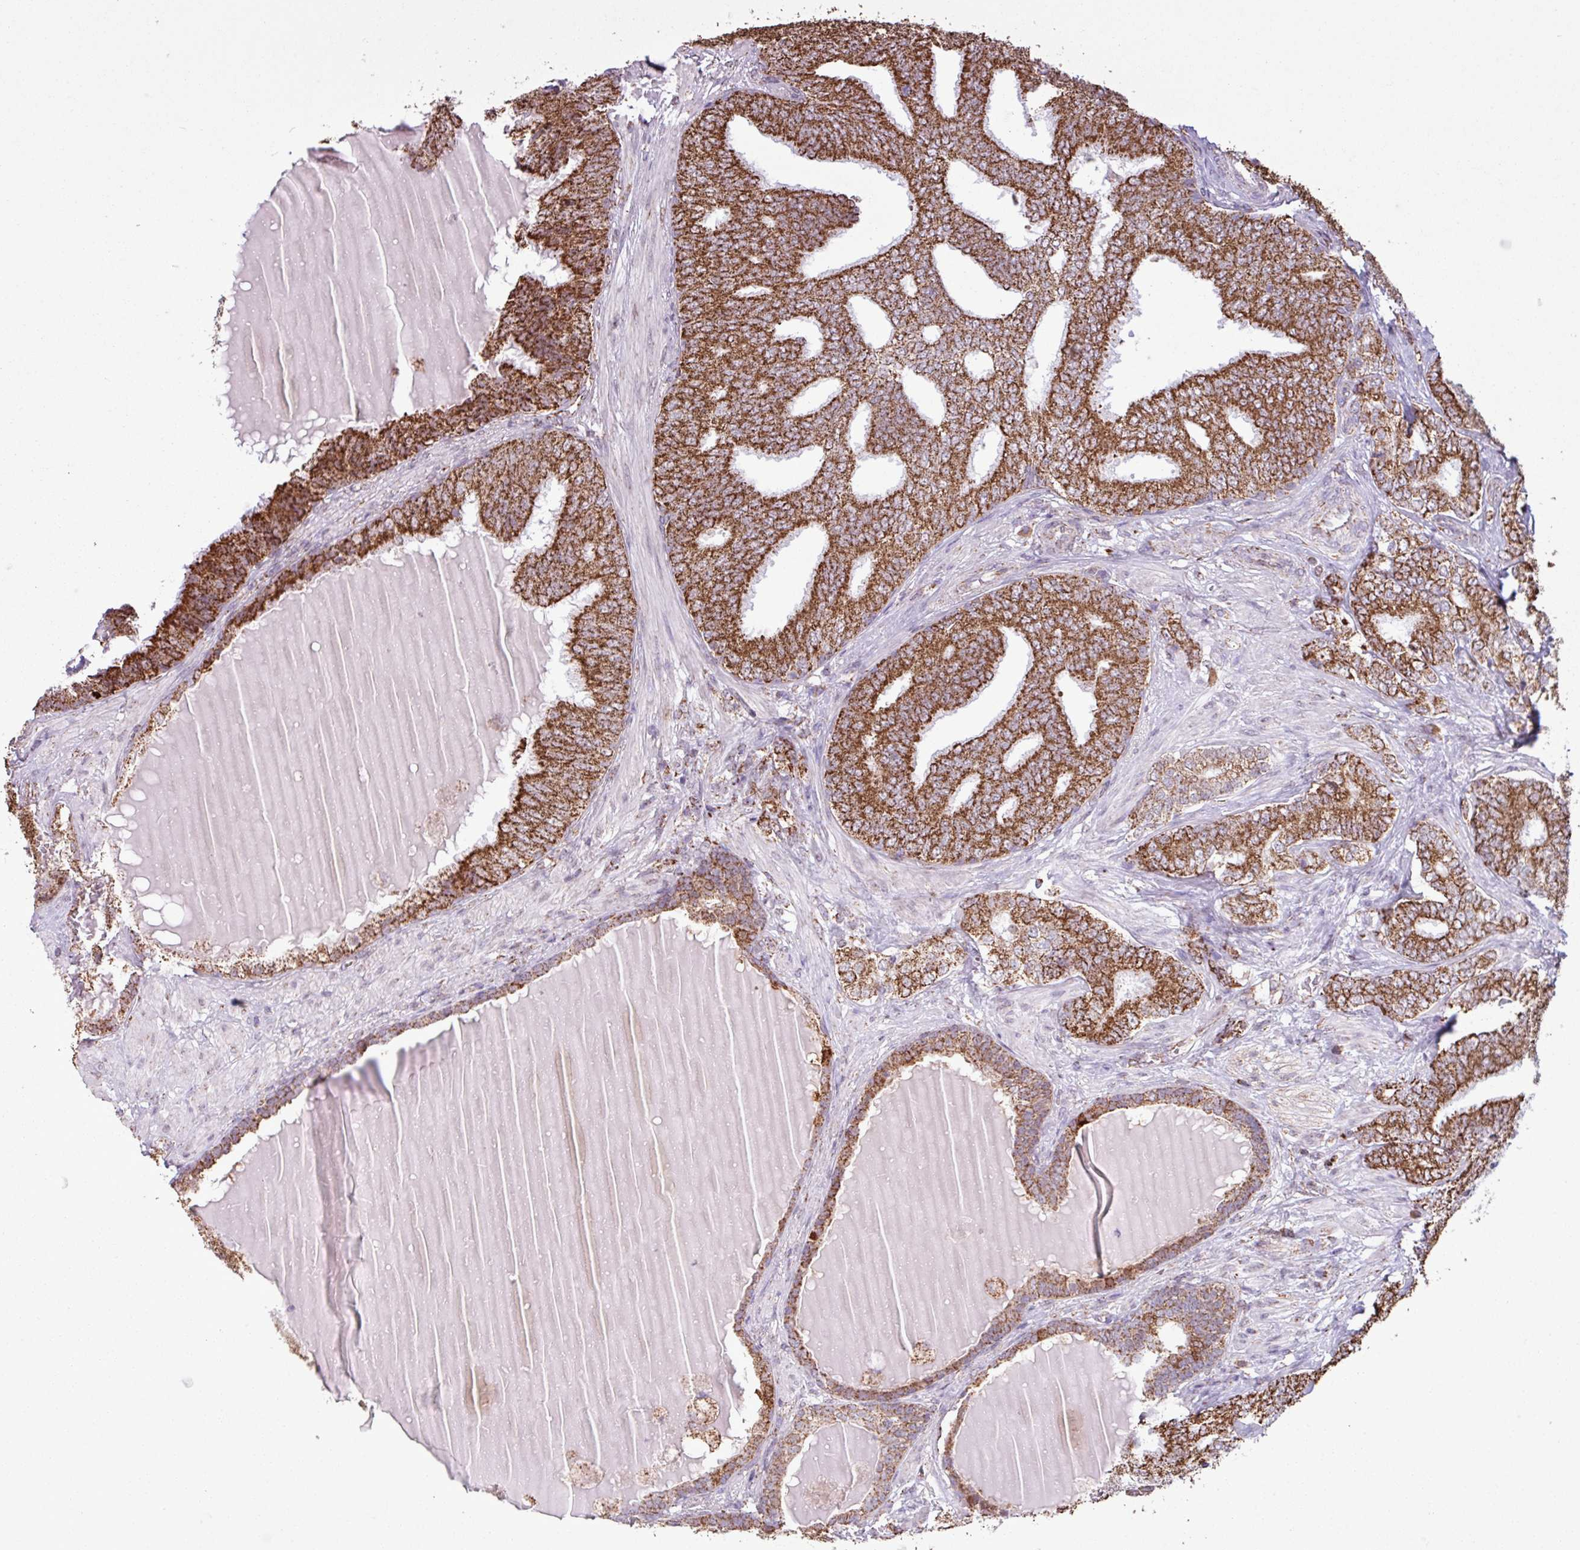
{"staining": {"intensity": "strong", "quantity": ">75%", "location": "cytoplasmic/membranous"}, "tissue": "prostate cancer", "cell_type": "Tumor cells", "image_type": "cancer", "snomed": [{"axis": "morphology", "description": "Adenocarcinoma, High grade"}, {"axis": "topography", "description": "Prostate"}], "caption": "Adenocarcinoma (high-grade) (prostate) stained for a protein demonstrates strong cytoplasmic/membranous positivity in tumor cells.", "gene": "ALG8", "patient": {"sex": "male", "age": 72}}